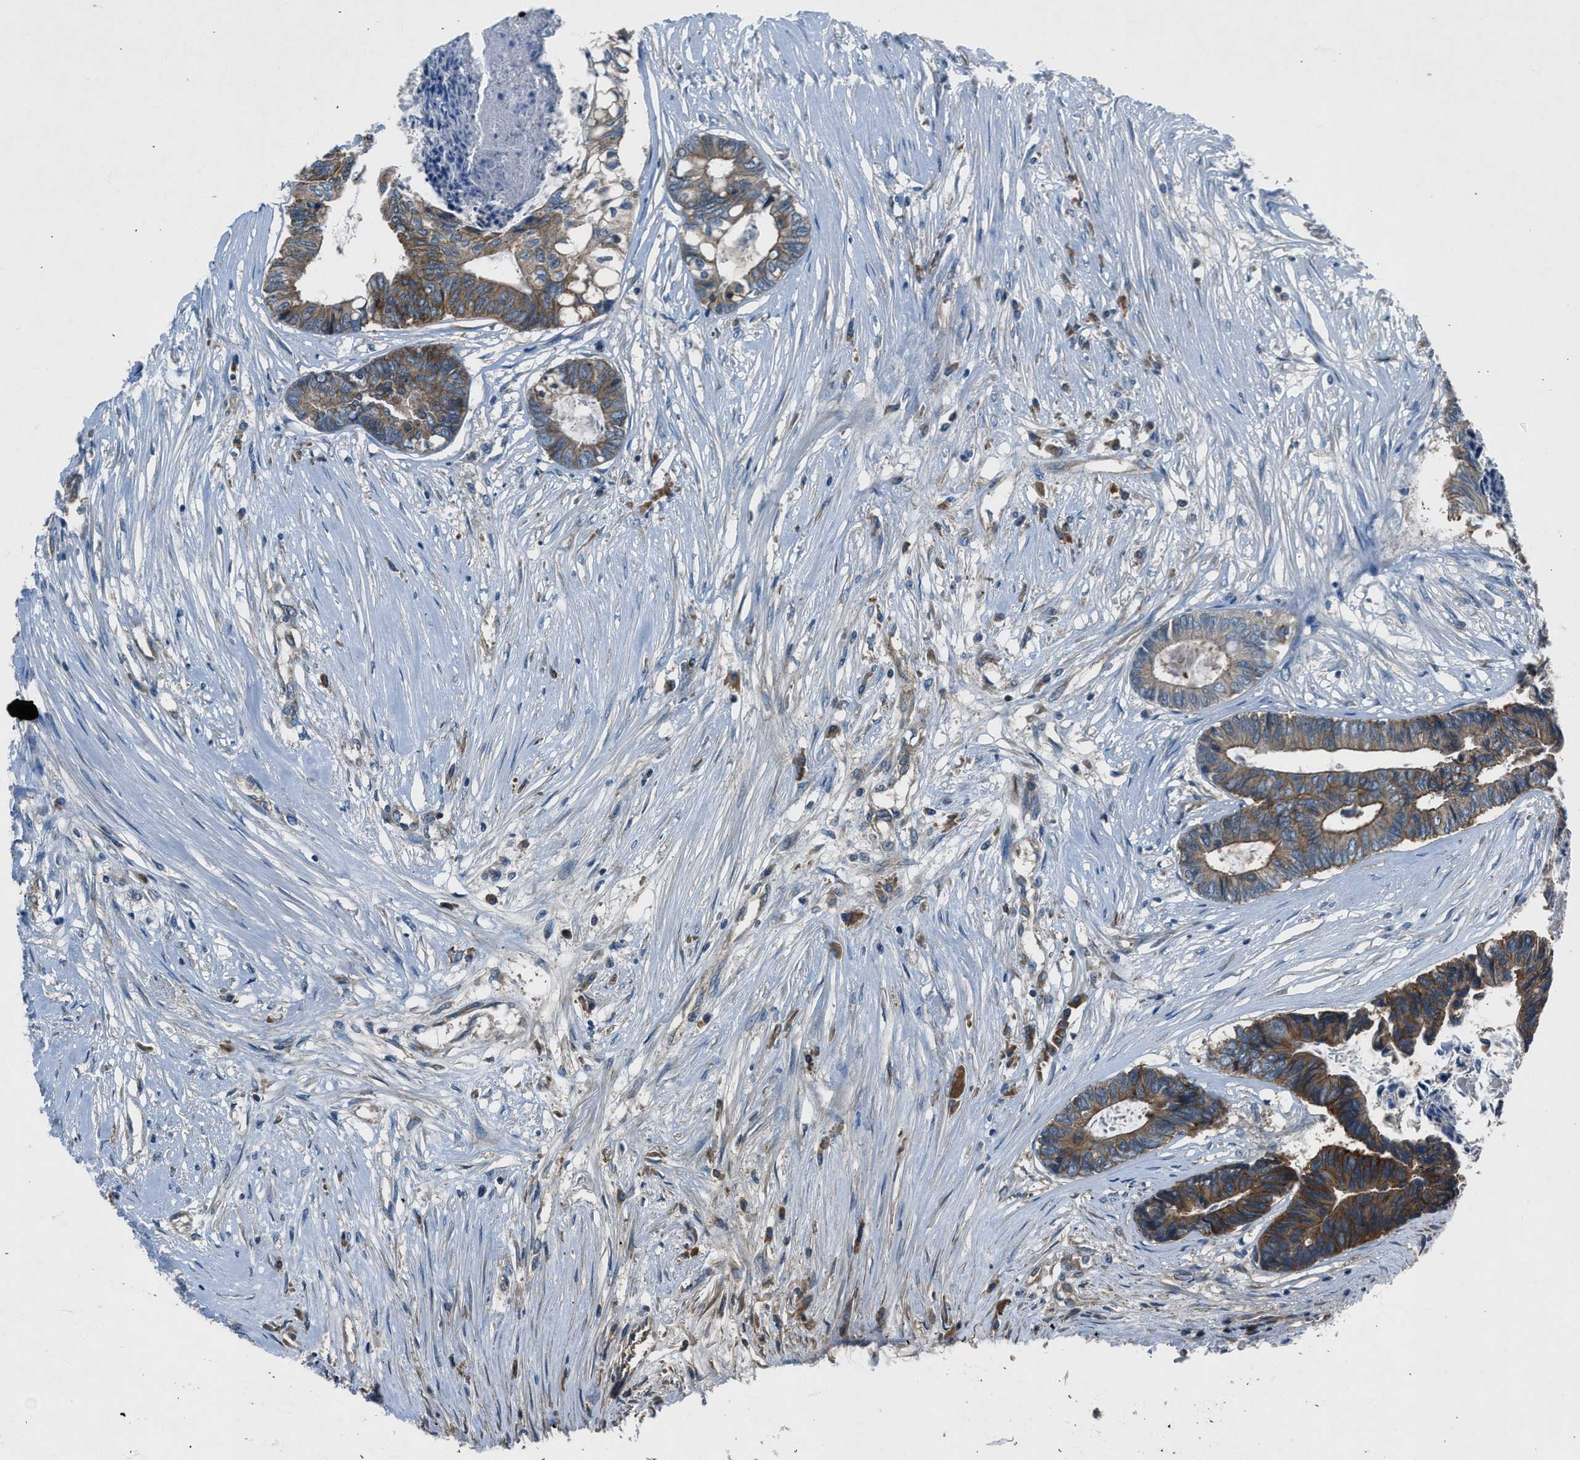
{"staining": {"intensity": "moderate", "quantity": "25%-75%", "location": "cytoplasmic/membranous"}, "tissue": "colorectal cancer", "cell_type": "Tumor cells", "image_type": "cancer", "snomed": [{"axis": "morphology", "description": "Adenocarcinoma, NOS"}, {"axis": "topography", "description": "Rectum"}], "caption": "A high-resolution image shows IHC staining of colorectal adenocarcinoma, which reveals moderate cytoplasmic/membranous positivity in about 25%-75% of tumor cells. (DAB (3,3'-diaminobenzidine) IHC with brightfield microscopy, high magnification).", "gene": "BMP1", "patient": {"sex": "male", "age": 63}}